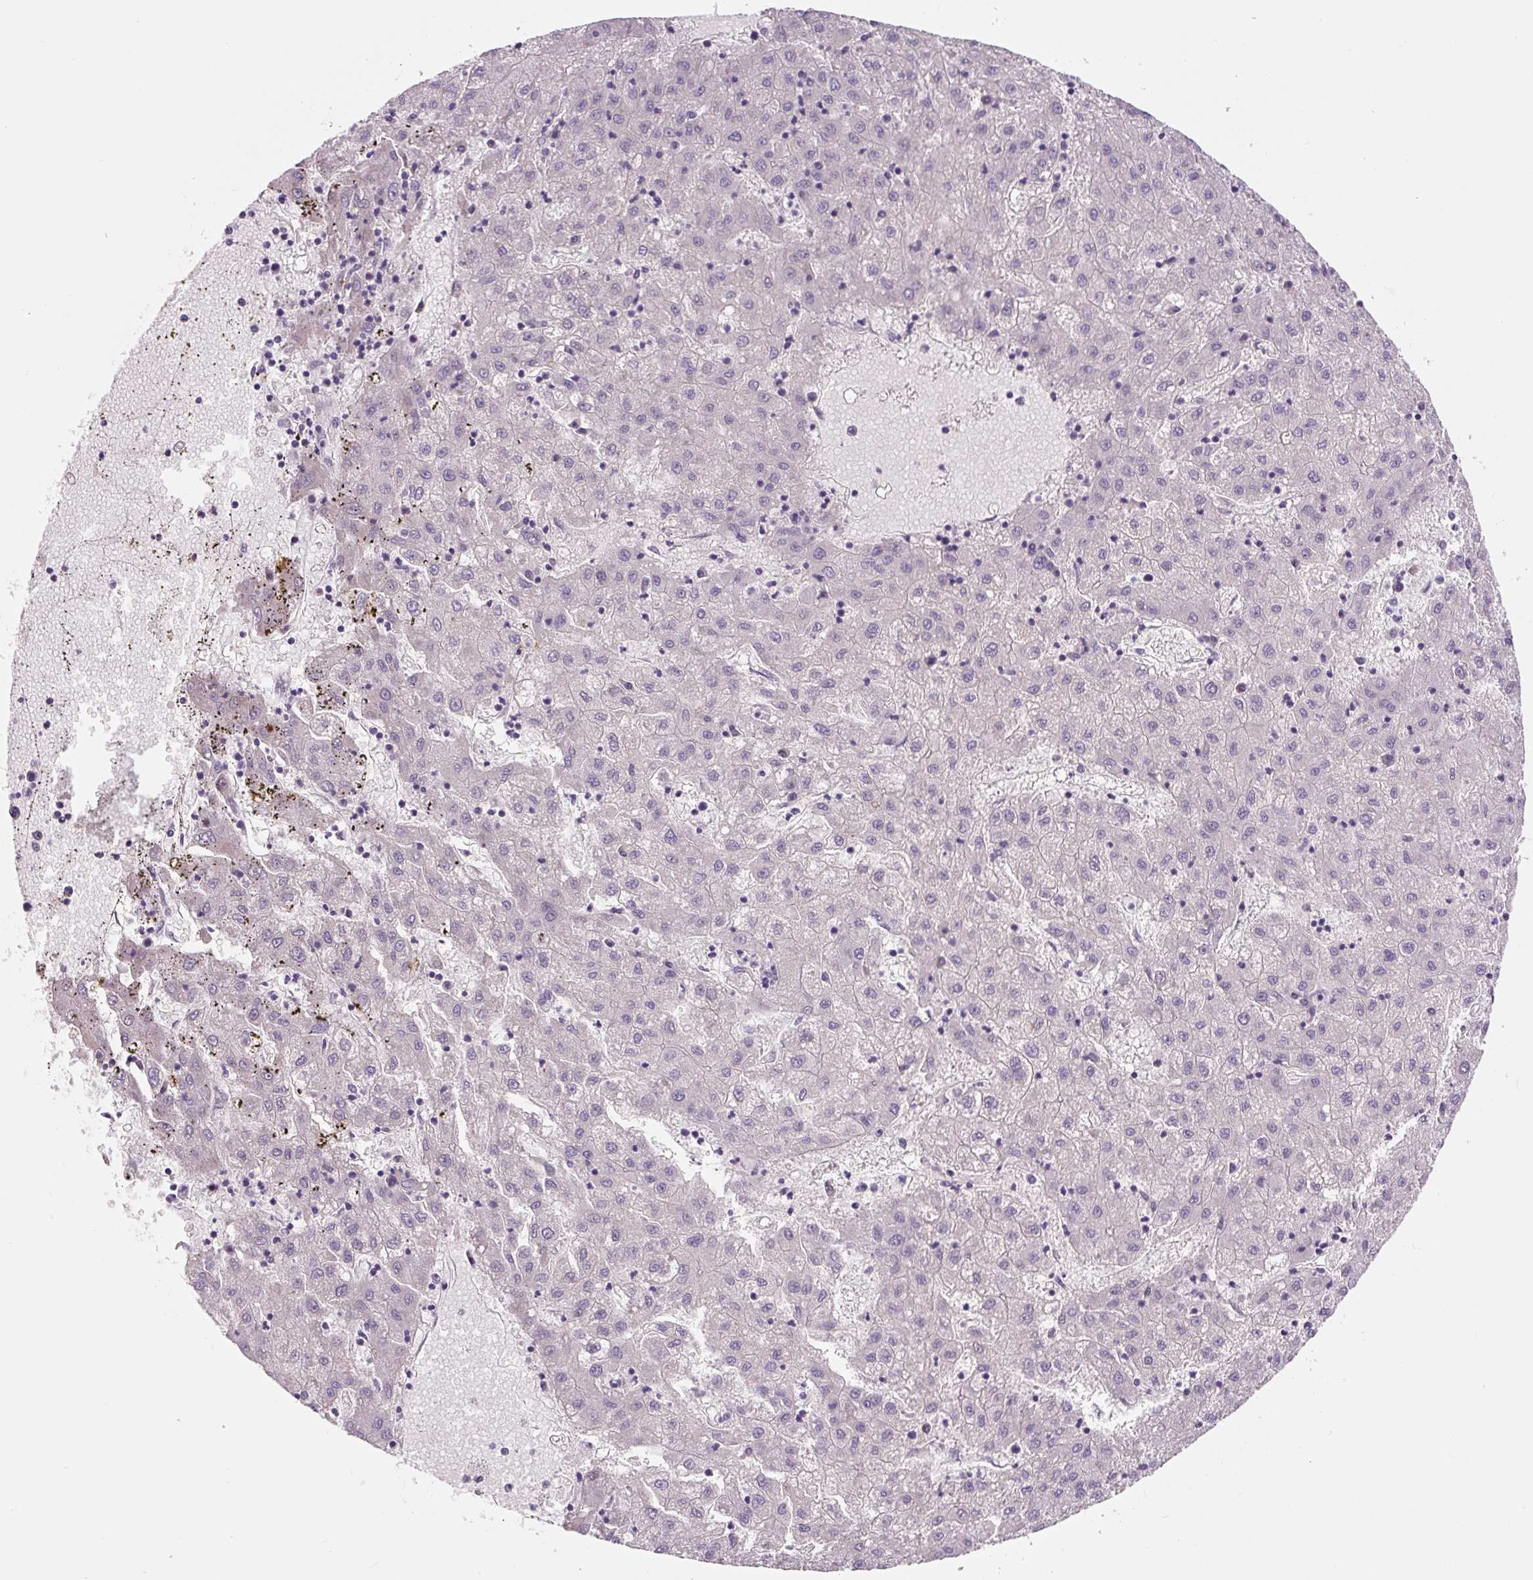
{"staining": {"intensity": "negative", "quantity": "none", "location": "none"}, "tissue": "liver cancer", "cell_type": "Tumor cells", "image_type": "cancer", "snomed": [{"axis": "morphology", "description": "Carcinoma, Hepatocellular, NOS"}, {"axis": "topography", "description": "Liver"}], "caption": "Immunohistochemical staining of liver cancer (hepatocellular carcinoma) demonstrates no significant expression in tumor cells.", "gene": "CCL25", "patient": {"sex": "male", "age": 72}}